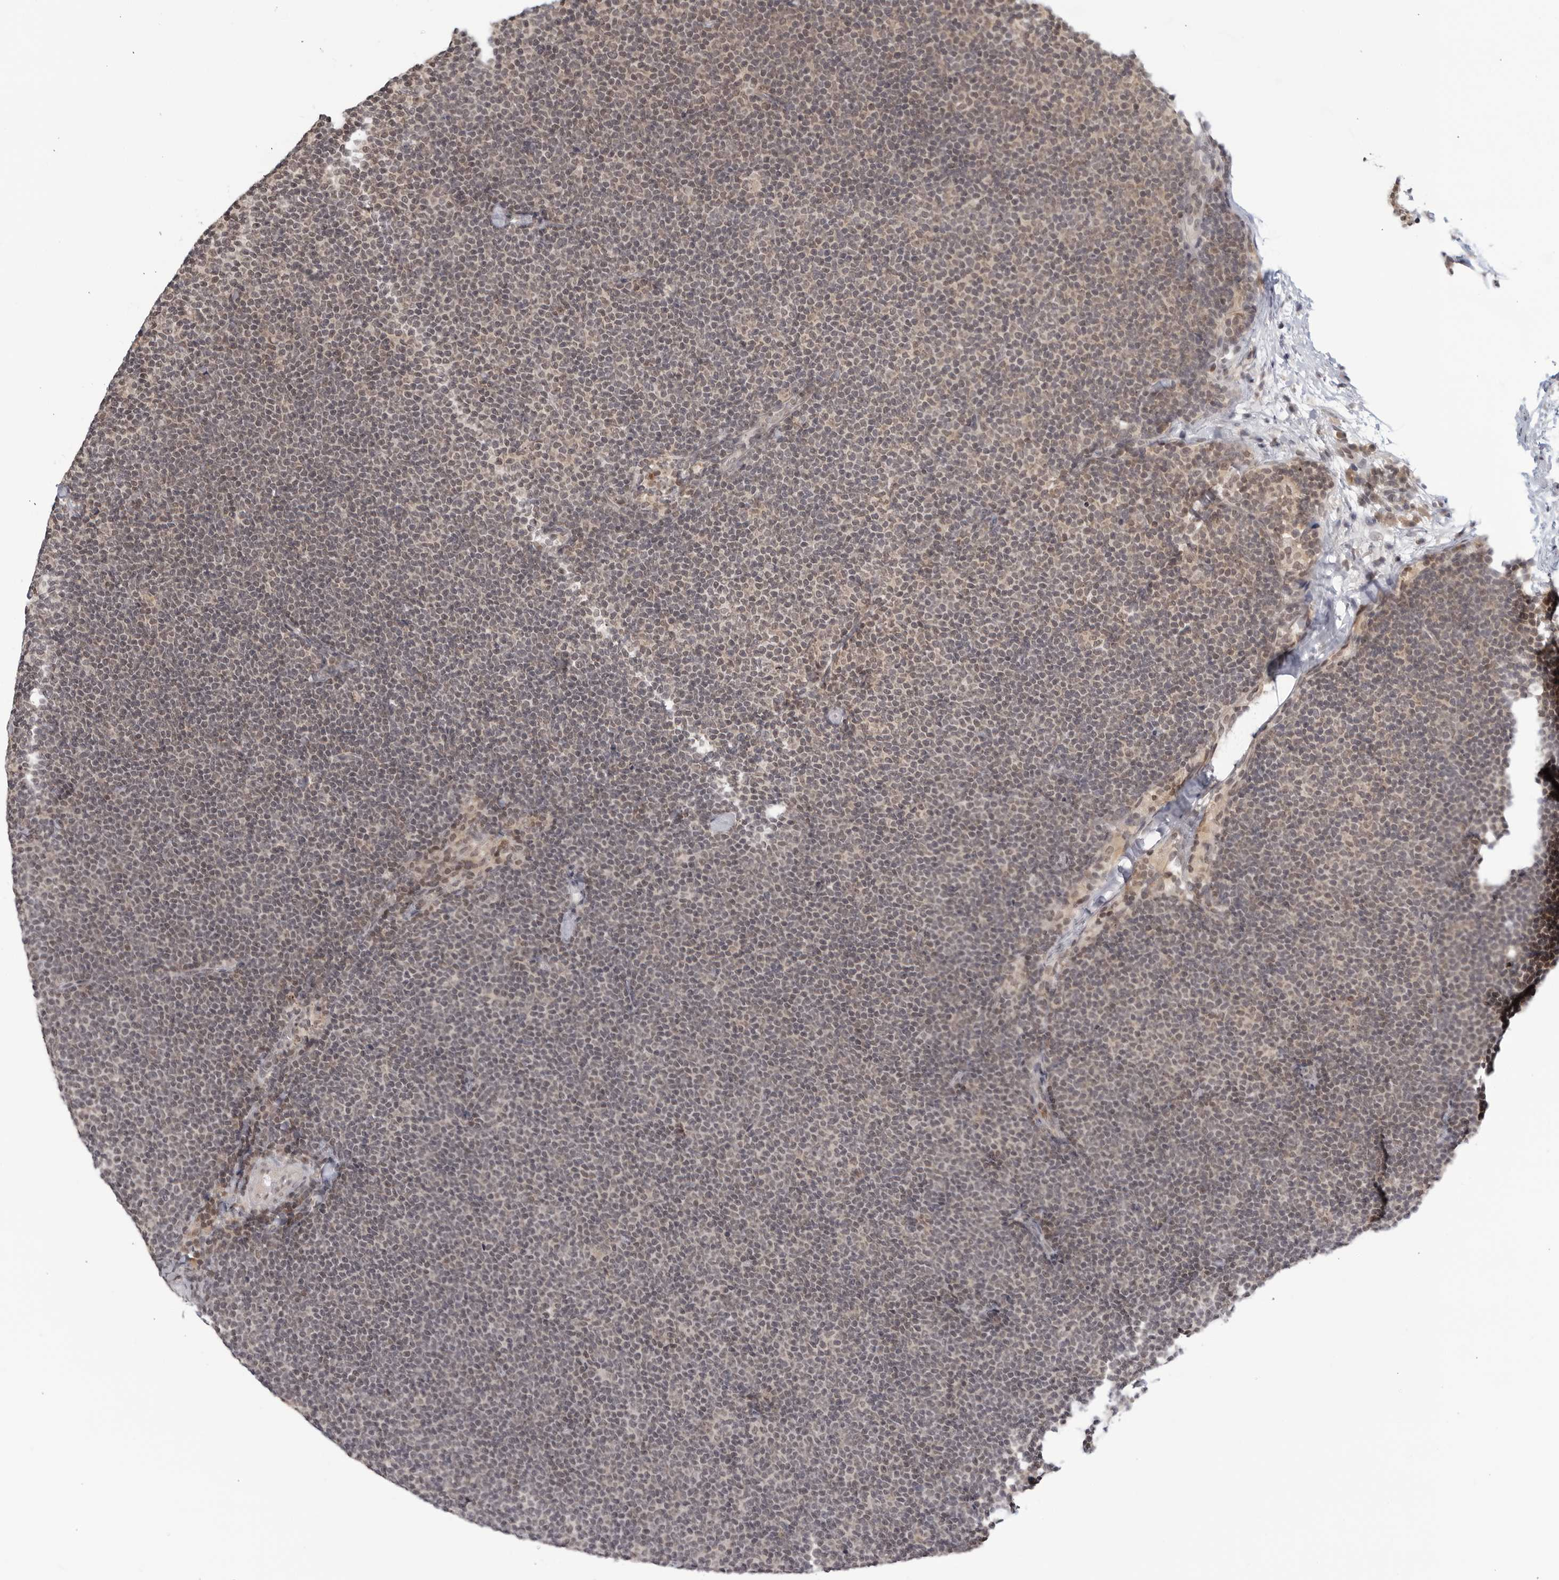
{"staining": {"intensity": "weak", "quantity": "25%-75%", "location": "nuclear"}, "tissue": "lymphoma", "cell_type": "Tumor cells", "image_type": "cancer", "snomed": [{"axis": "morphology", "description": "Malignant lymphoma, non-Hodgkin's type, Low grade"}, {"axis": "topography", "description": "Lymph node"}], "caption": "Immunohistochemistry micrograph of human lymphoma stained for a protein (brown), which shows low levels of weak nuclear staining in approximately 25%-75% of tumor cells.", "gene": "CC2D1B", "patient": {"sex": "female", "age": 53}}